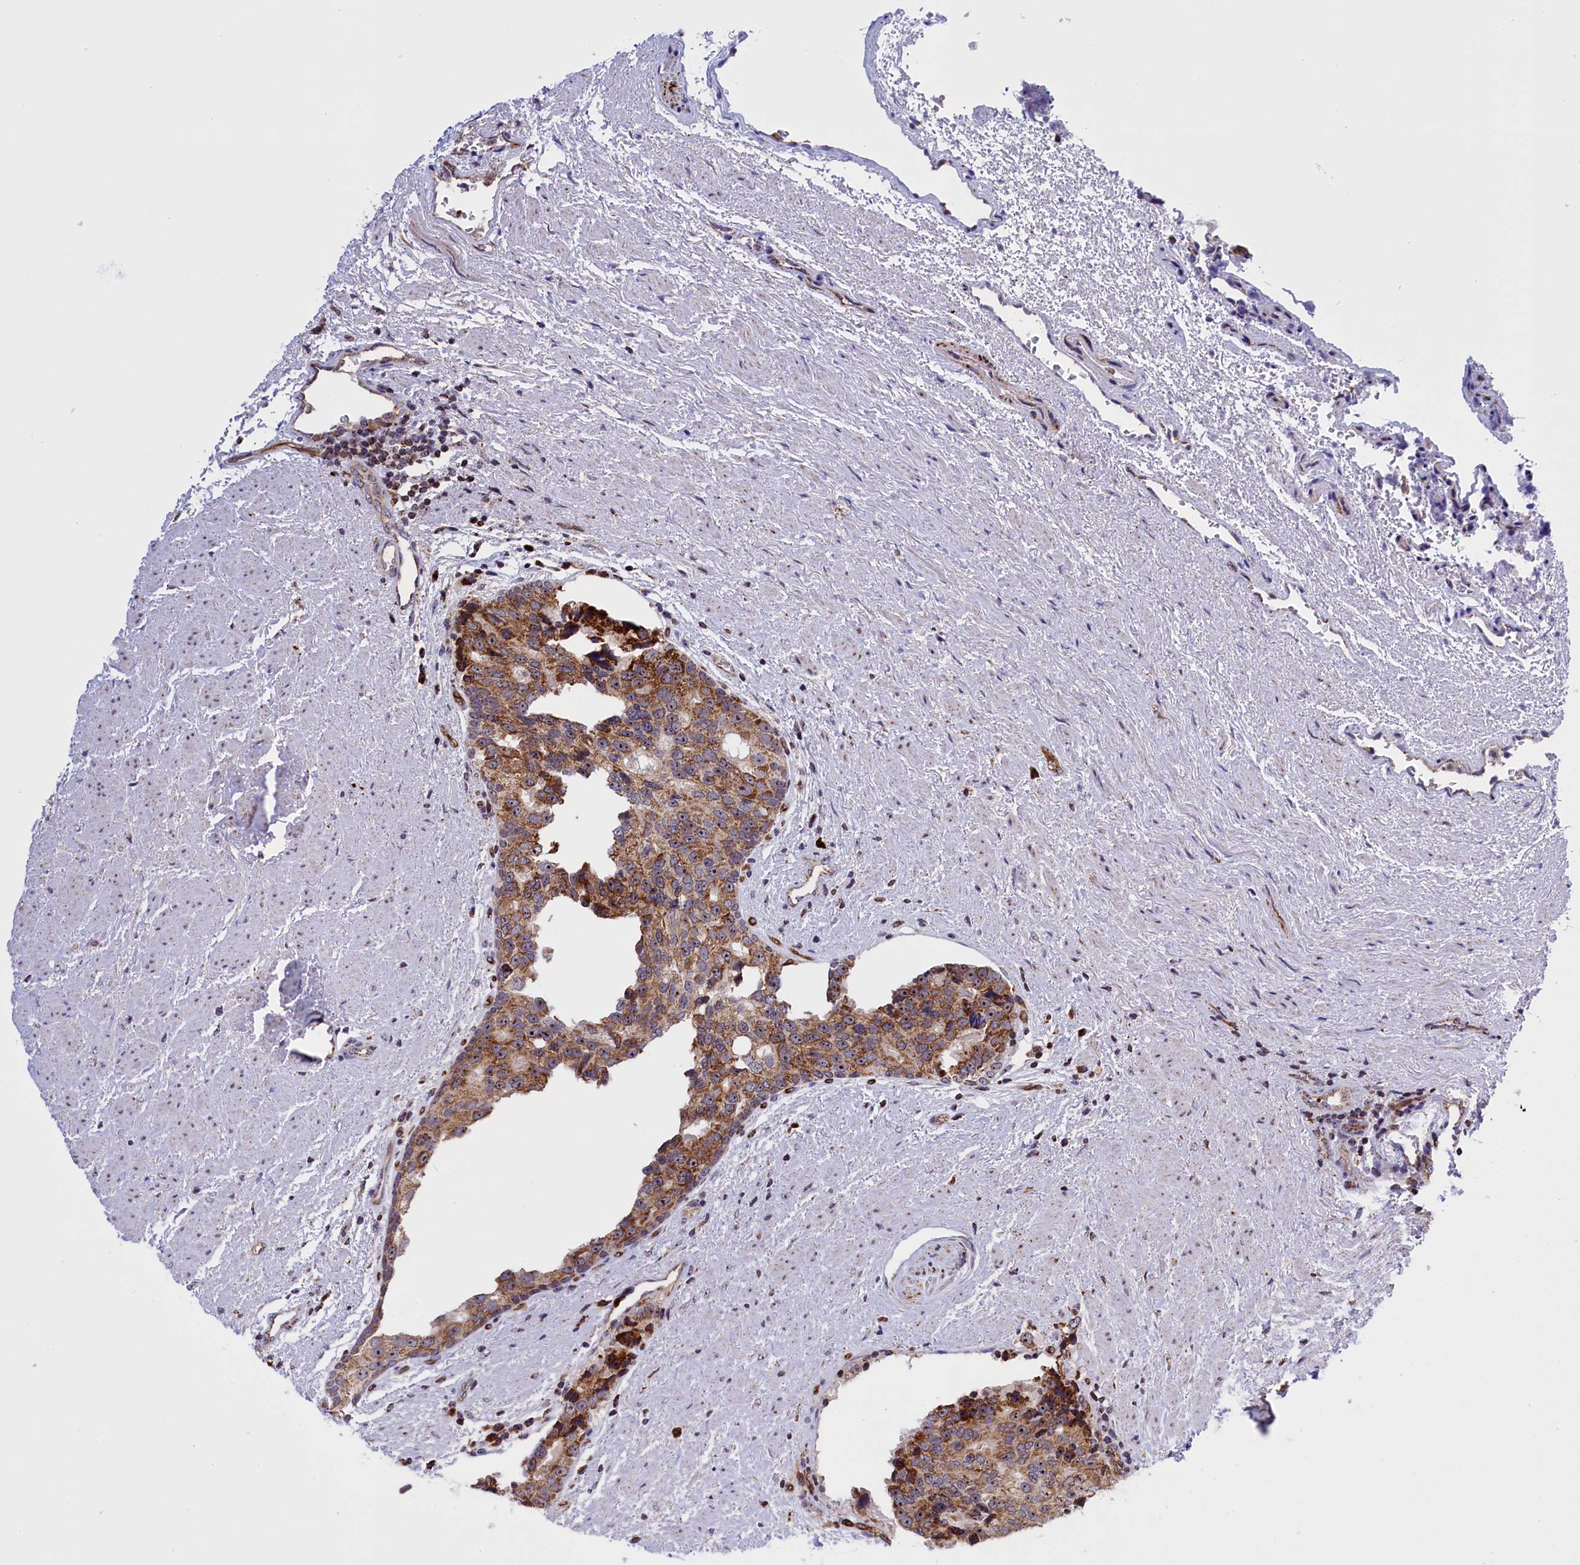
{"staining": {"intensity": "moderate", "quantity": ">75%", "location": "cytoplasmic/membranous,nuclear"}, "tissue": "prostate cancer", "cell_type": "Tumor cells", "image_type": "cancer", "snomed": [{"axis": "morphology", "description": "Adenocarcinoma, High grade"}, {"axis": "topography", "description": "Prostate"}], "caption": "The immunohistochemical stain shows moderate cytoplasmic/membranous and nuclear expression in tumor cells of high-grade adenocarcinoma (prostate) tissue.", "gene": "MPND", "patient": {"sex": "male", "age": 70}}